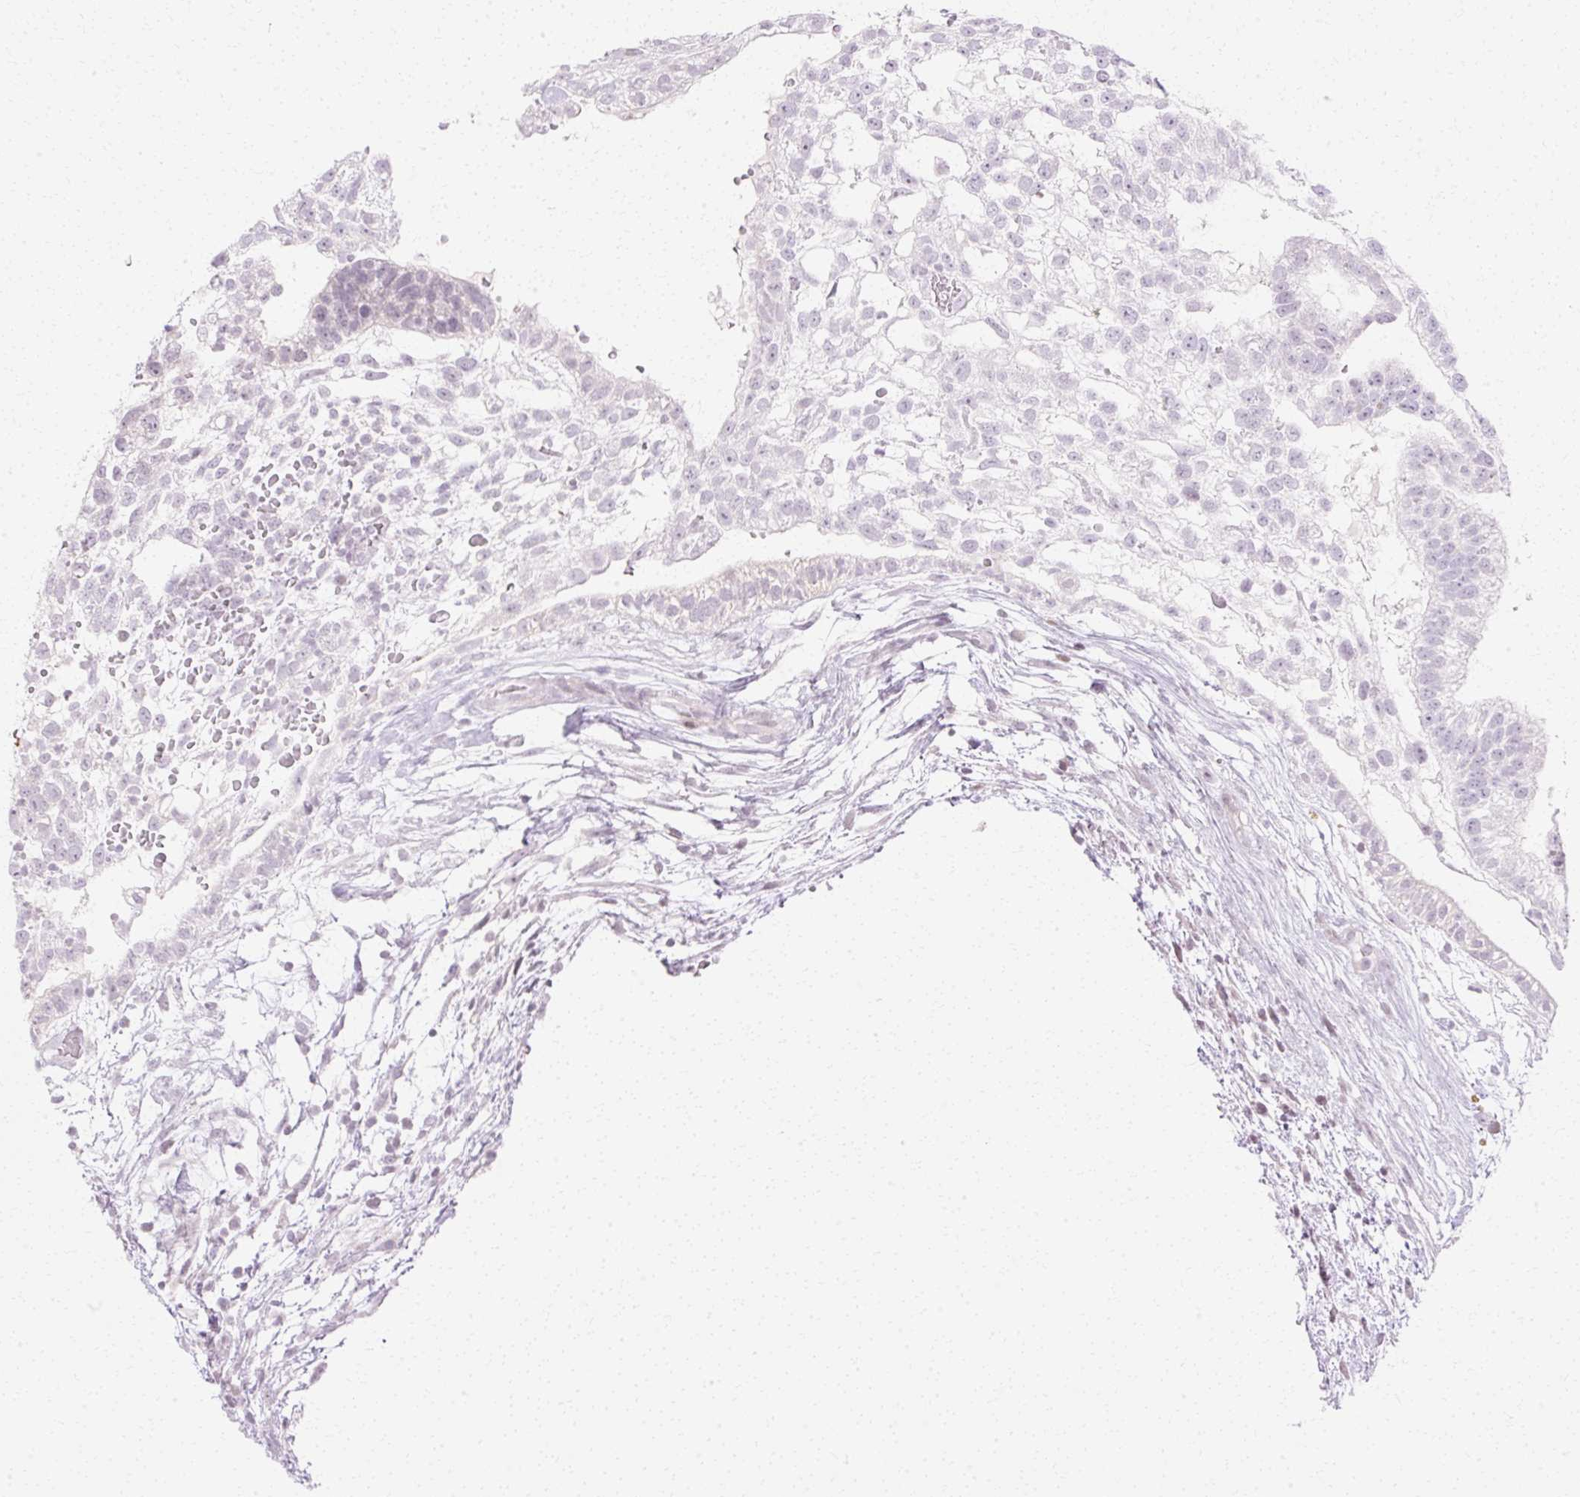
{"staining": {"intensity": "negative", "quantity": "none", "location": "none"}, "tissue": "testis cancer", "cell_type": "Tumor cells", "image_type": "cancer", "snomed": [{"axis": "morphology", "description": "Carcinoma, Embryonal, NOS"}, {"axis": "topography", "description": "Testis"}], "caption": "DAB immunohistochemical staining of human testis cancer (embryonal carcinoma) reveals no significant positivity in tumor cells.", "gene": "C3orf49", "patient": {"sex": "male", "age": 32}}